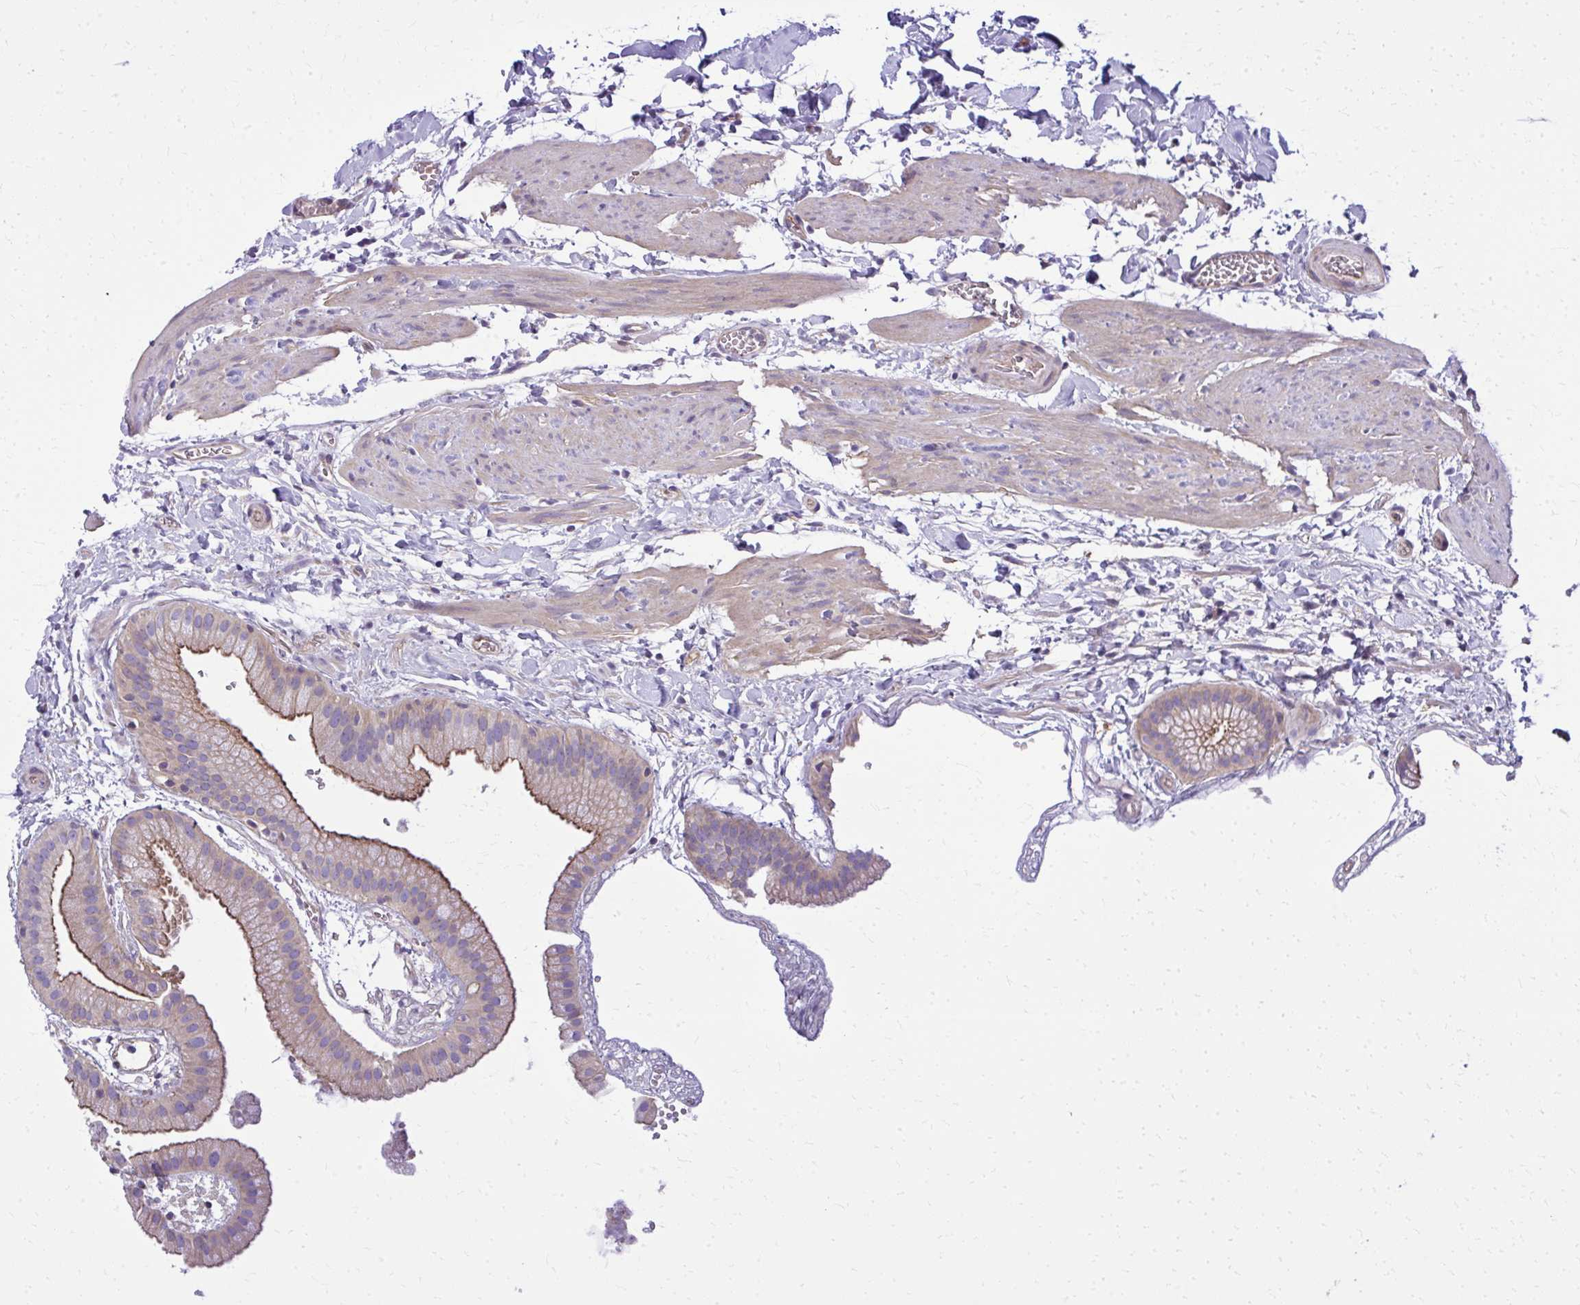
{"staining": {"intensity": "strong", "quantity": ">75%", "location": "cytoplasmic/membranous"}, "tissue": "gallbladder", "cell_type": "Glandular cells", "image_type": "normal", "snomed": [{"axis": "morphology", "description": "Normal tissue, NOS"}, {"axis": "topography", "description": "Gallbladder"}], "caption": "DAB (3,3'-diaminobenzidine) immunohistochemical staining of unremarkable gallbladder exhibits strong cytoplasmic/membranous protein staining in about >75% of glandular cells. (IHC, brightfield microscopy, high magnification).", "gene": "RUNDC3B", "patient": {"sex": "female", "age": 63}}